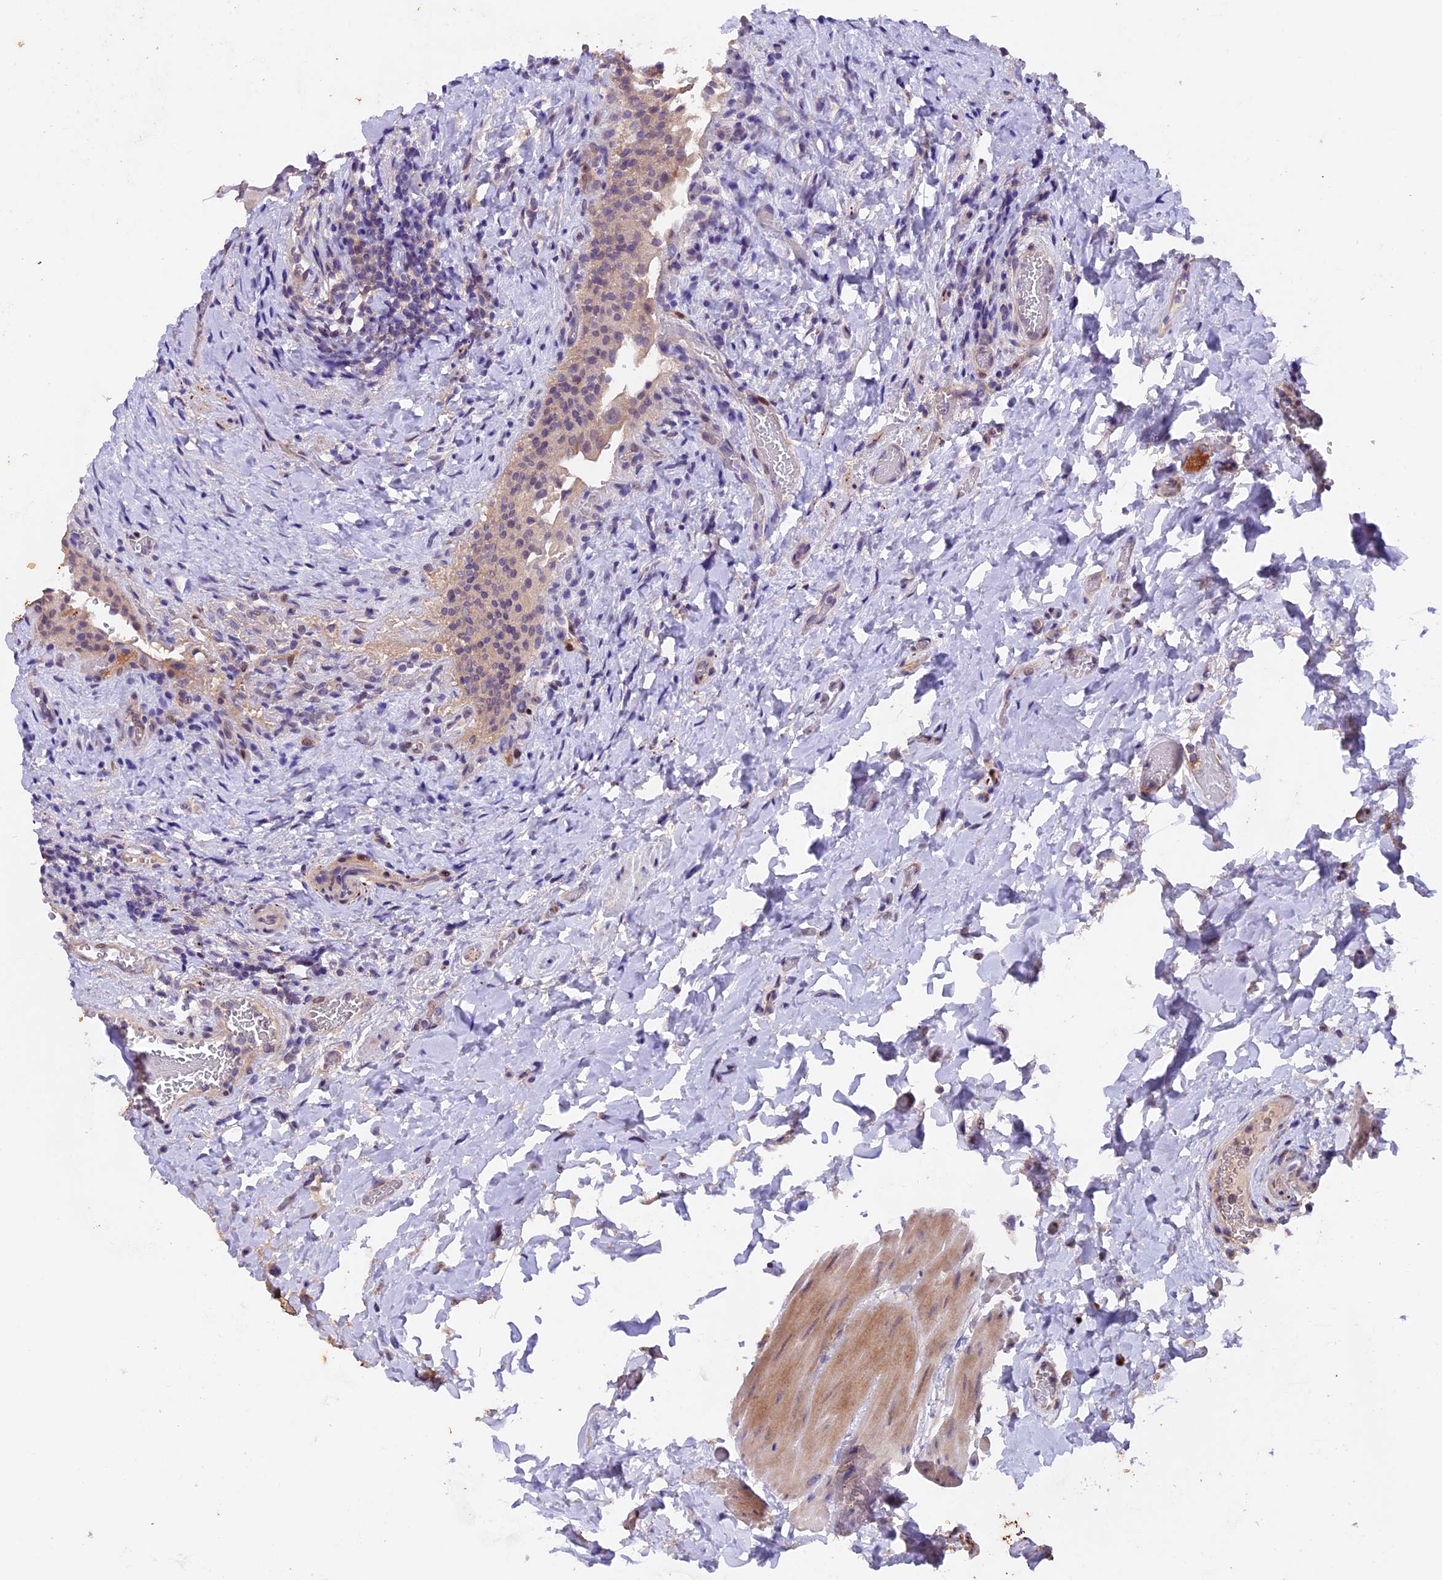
{"staining": {"intensity": "weak", "quantity": ">75%", "location": "cytoplasmic/membranous"}, "tissue": "urinary bladder", "cell_type": "Urothelial cells", "image_type": "normal", "snomed": [{"axis": "morphology", "description": "Normal tissue, NOS"}, {"axis": "morphology", "description": "Inflammation, NOS"}, {"axis": "topography", "description": "Urinary bladder"}], "caption": "Urothelial cells demonstrate weak cytoplasmic/membranous expression in approximately >75% of cells in benign urinary bladder. The protein of interest is shown in brown color, while the nuclei are stained blue.", "gene": "NCK2", "patient": {"sex": "male", "age": 64}}